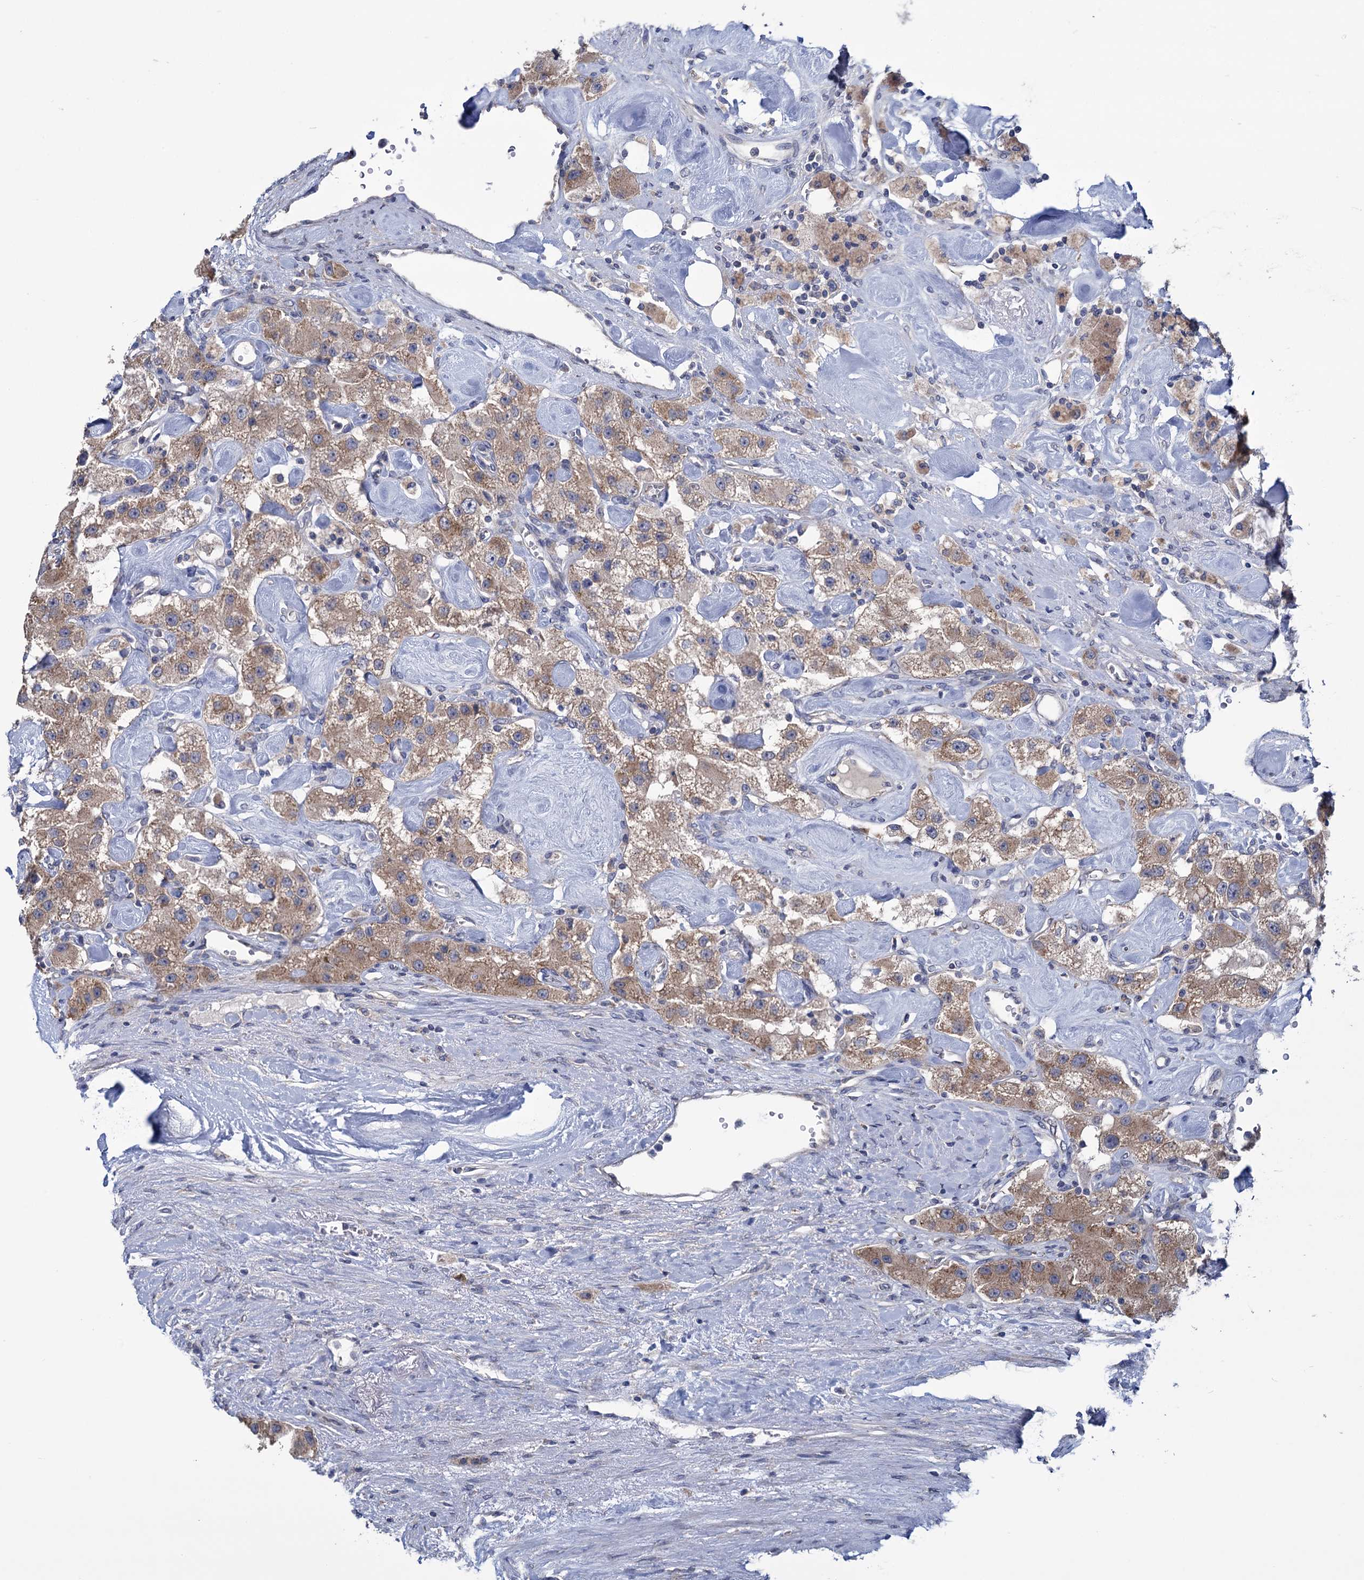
{"staining": {"intensity": "moderate", "quantity": ">75%", "location": "cytoplasmic/membranous"}, "tissue": "carcinoid", "cell_type": "Tumor cells", "image_type": "cancer", "snomed": [{"axis": "morphology", "description": "Carcinoid, malignant, NOS"}, {"axis": "topography", "description": "Pancreas"}], "caption": "Immunohistochemistry (IHC) micrograph of human malignant carcinoid stained for a protein (brown), which exhibits medium levels of moderate cytoplasmic/membranous staining in about >75% of tumor cells.", "gene": "GSTM2", "patient": {"sex": "male", "age": 41}}